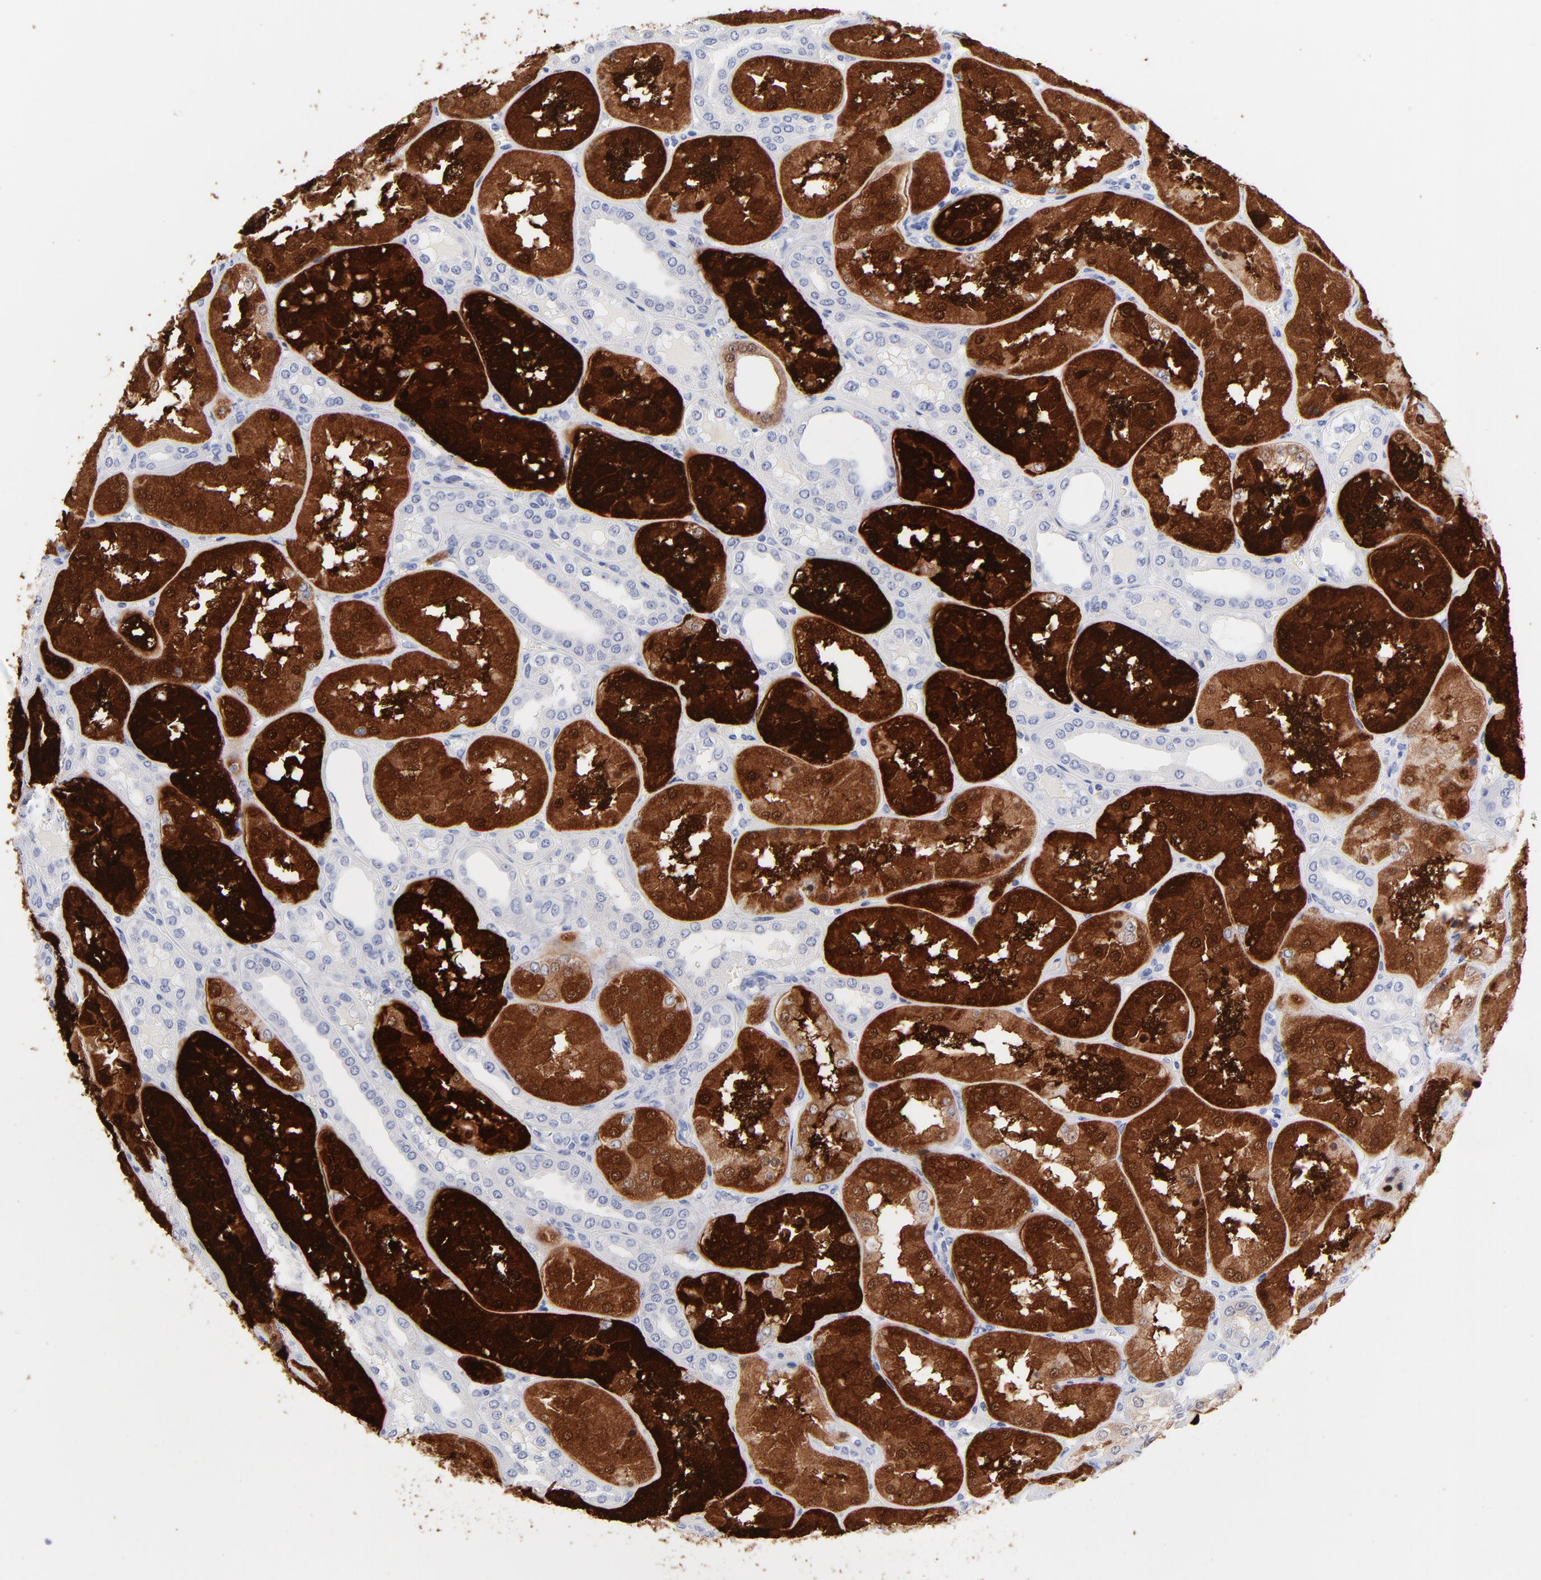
{"staining": {"intensity": "negative", "quantity": "none", "location": "none"}, "tissue": "kidney", "cell_type": "Cells in glomeruli", "image_type": "normal", "snomed": [{"axis": "morphology", "description": "Normal tissue, NOS"}, {"axis": "topography", "description": "Kidney"}], "caption": "The micrograph demonstrates no staining of cells in glomeruli in normal kidney. Brightfield microscopy of immunohistochemistry (IHC) stained with DAB (3,3'-diaminobenzidine) (brown) and hematoxylin (blue), captured at high magnification.", "gene": "ACY1", "patient": {"sex": "female", "age": 56}}